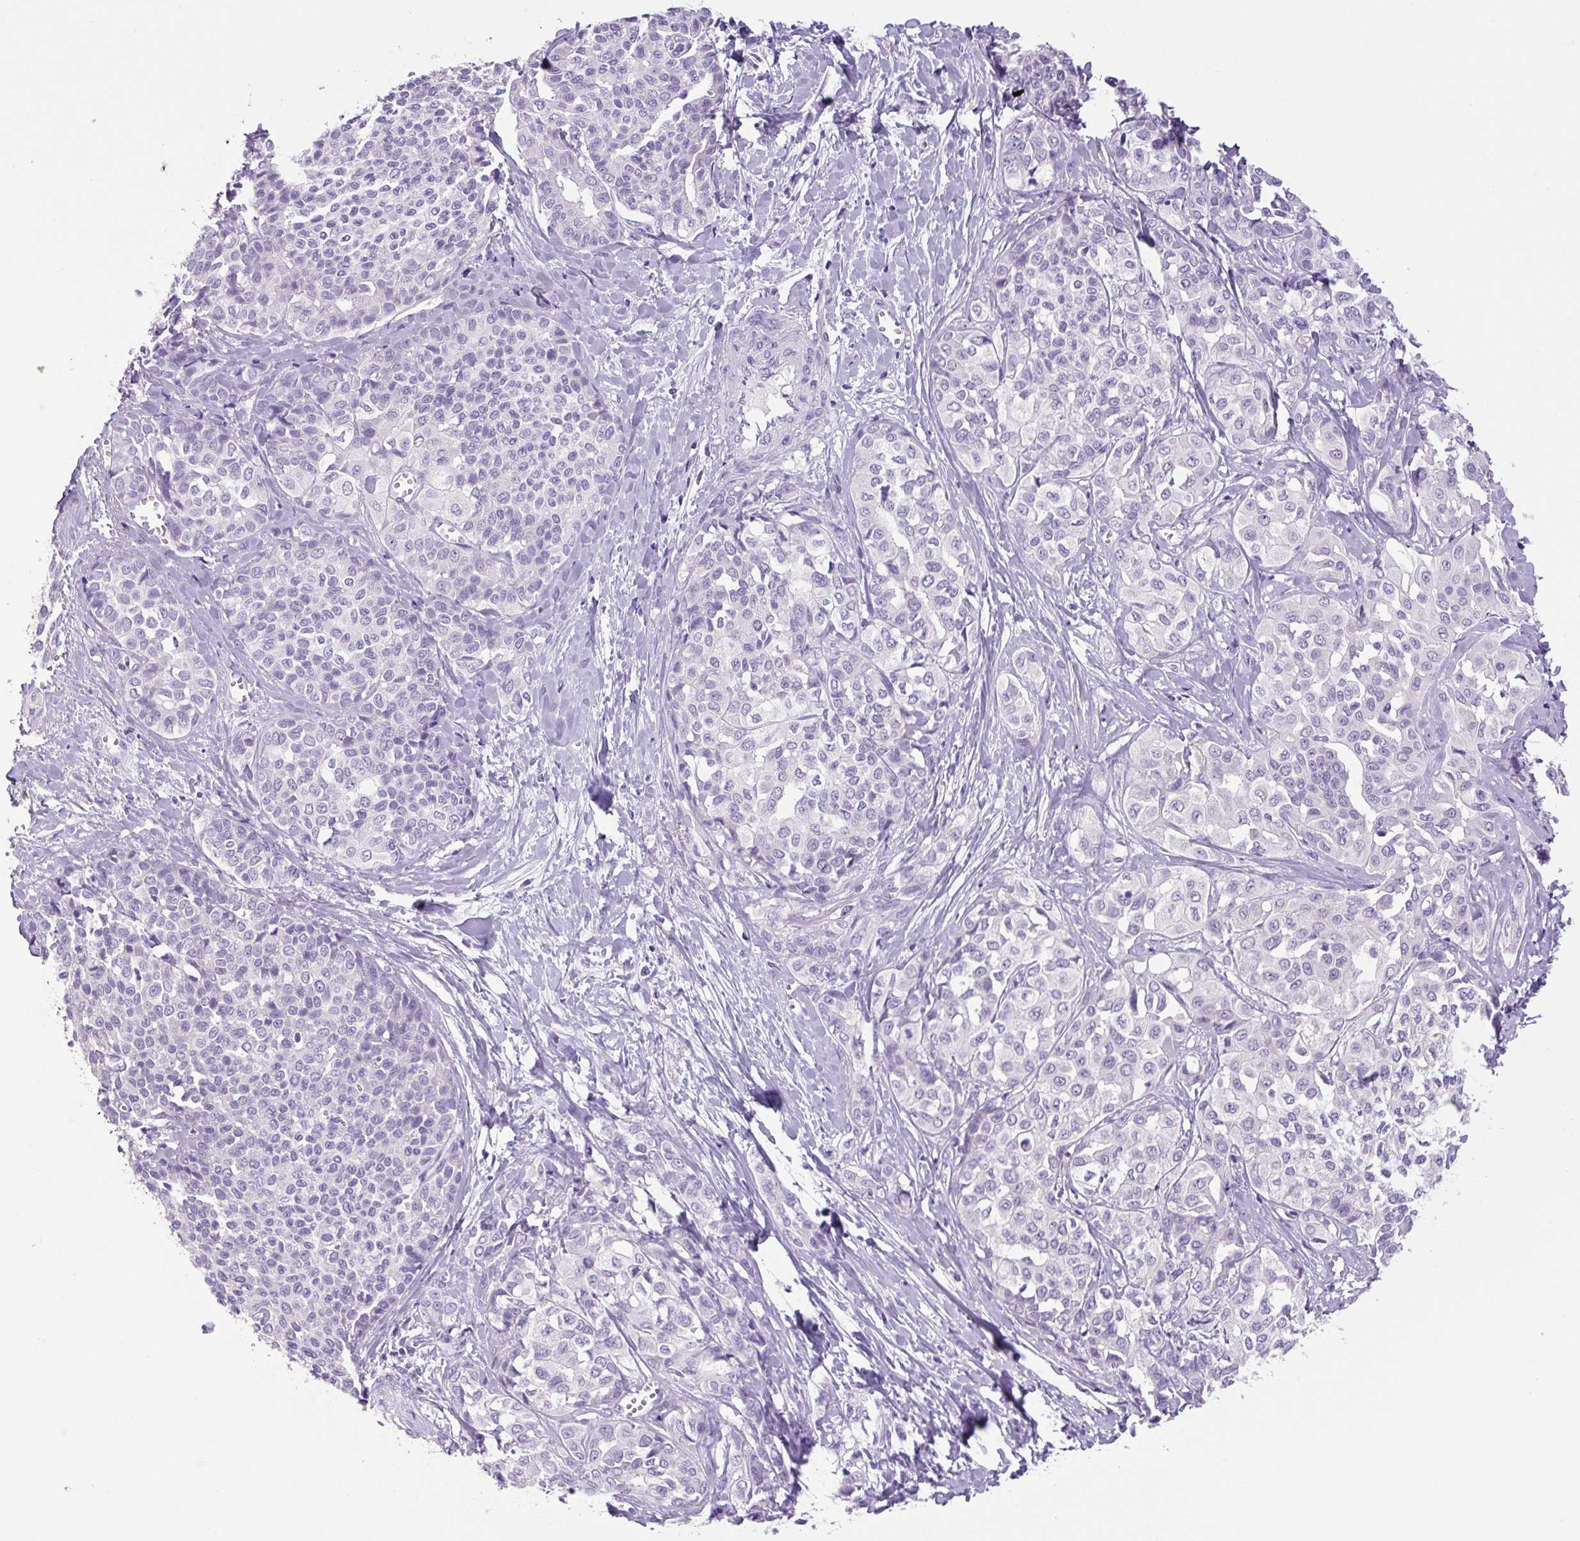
{"staining": {"intensity": "negative", "quantity": "none", "location": "none"}, "tissue": "liver cancer", "cell_type": "Tumor cells", "image_type": "cancer", "snomed": [{"axis": "morphology", "description": "Cholangiocarcinoma"}, {"axis": "topography", "description": "Liver"}], "caption": "Immunohistochemistry (IHC) micrograph of liver cholangiocarcinoma stained for a protein (brown), which displays no expression in tumor cells.", "gene": "CHGA", "patient": {"sex": "female", "age": 77}}